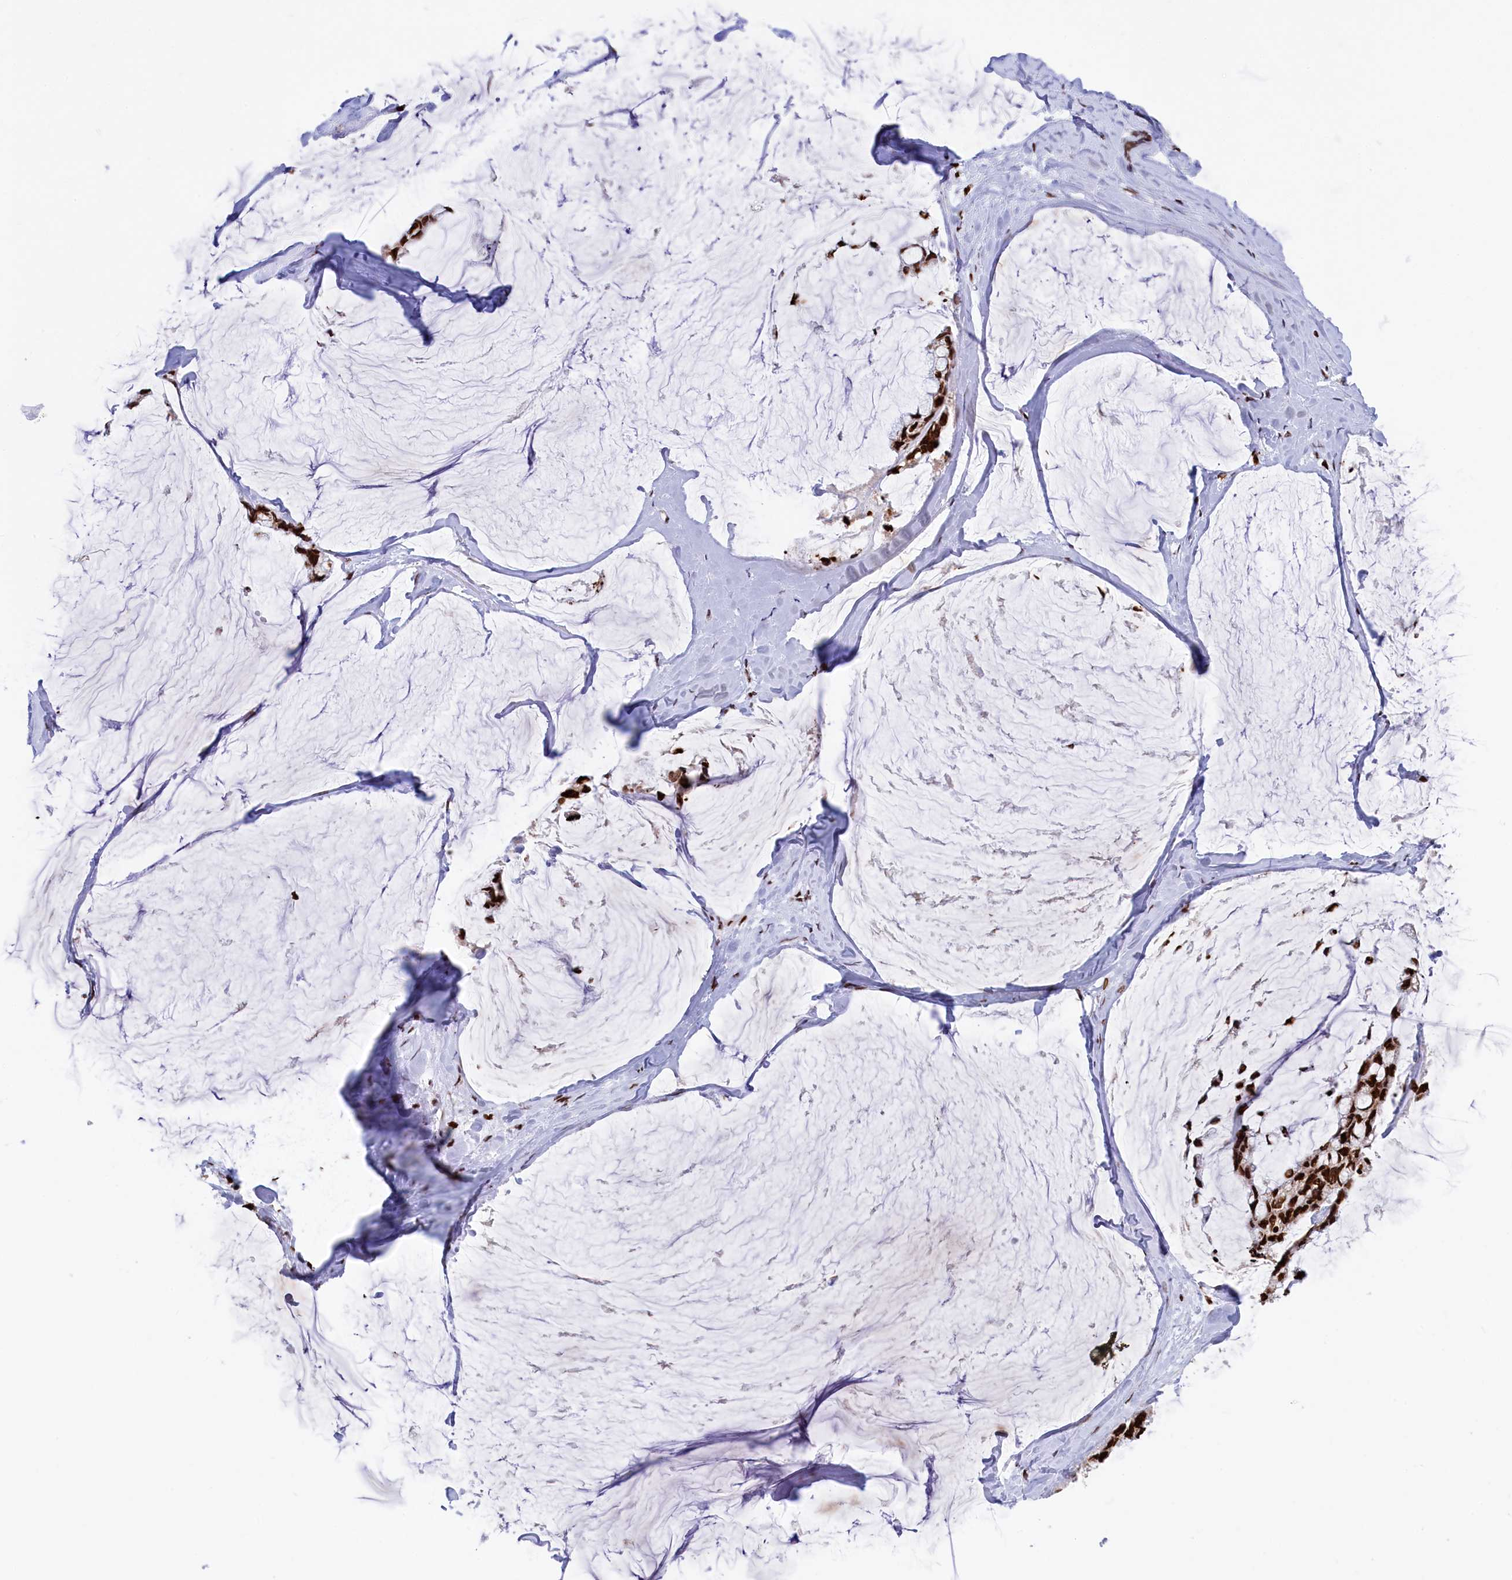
{"staining": {"intensity": "strong", "quantity": ">75%", "location": "nuclear"}, "tissue": "ovarian cancer", "cell_type": "Tumor cells", "image_type": "cancer", "snomed": [{"axis": "morphology", "description": "Cystadenocarcinoma, mucinous, NOS"}, {"axis": "topography", "description": "Ovary"}], "caption": "This is an image of immunohistochemistry (IHC) staining of ovarian cancer (mucinous cystadenocarcinoma), which shows strong staining in the nuclear of tumor cells.", "gene": "TIMM29", "patient": {"sex": "female", "age": 39}}